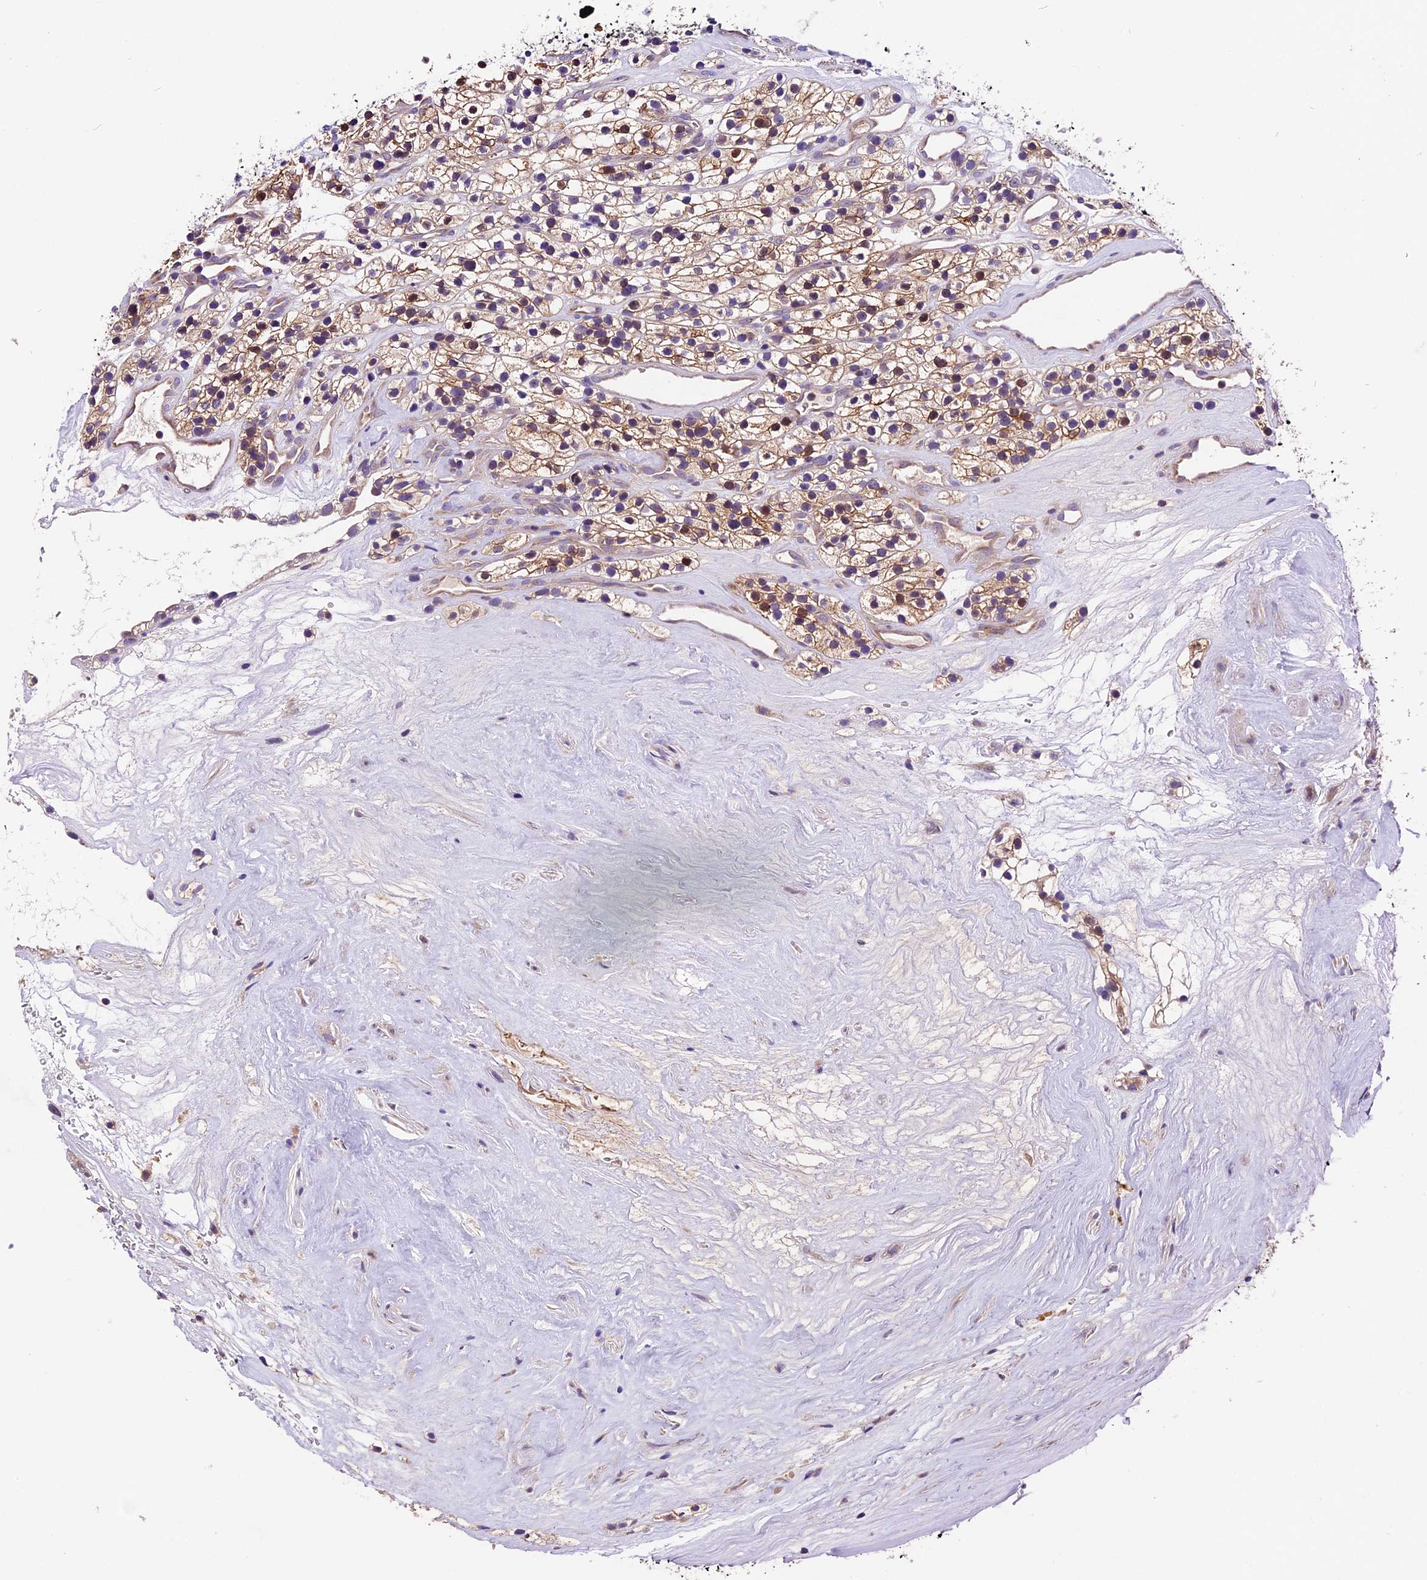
{"staining": {"intensity": "moderate", "quantity": "<25%", "location": "nuclear"}, "tissue": "renal cancer", "cell_type": "Tumor cells", "image_type": "cancer", "snomed": [{"axis": "morphology", "description": "Adenocarcinoma, NOS"}, {"axis": "topography", "description": "Kidney"}], "caption": "A low amount of moderate nuclear positivity is seen in approximately <25% of tumor cells in adenocarcinoma (renal) tissue.", "gene": "DDX28", "patient": {"sex": "female", "age": 57}}